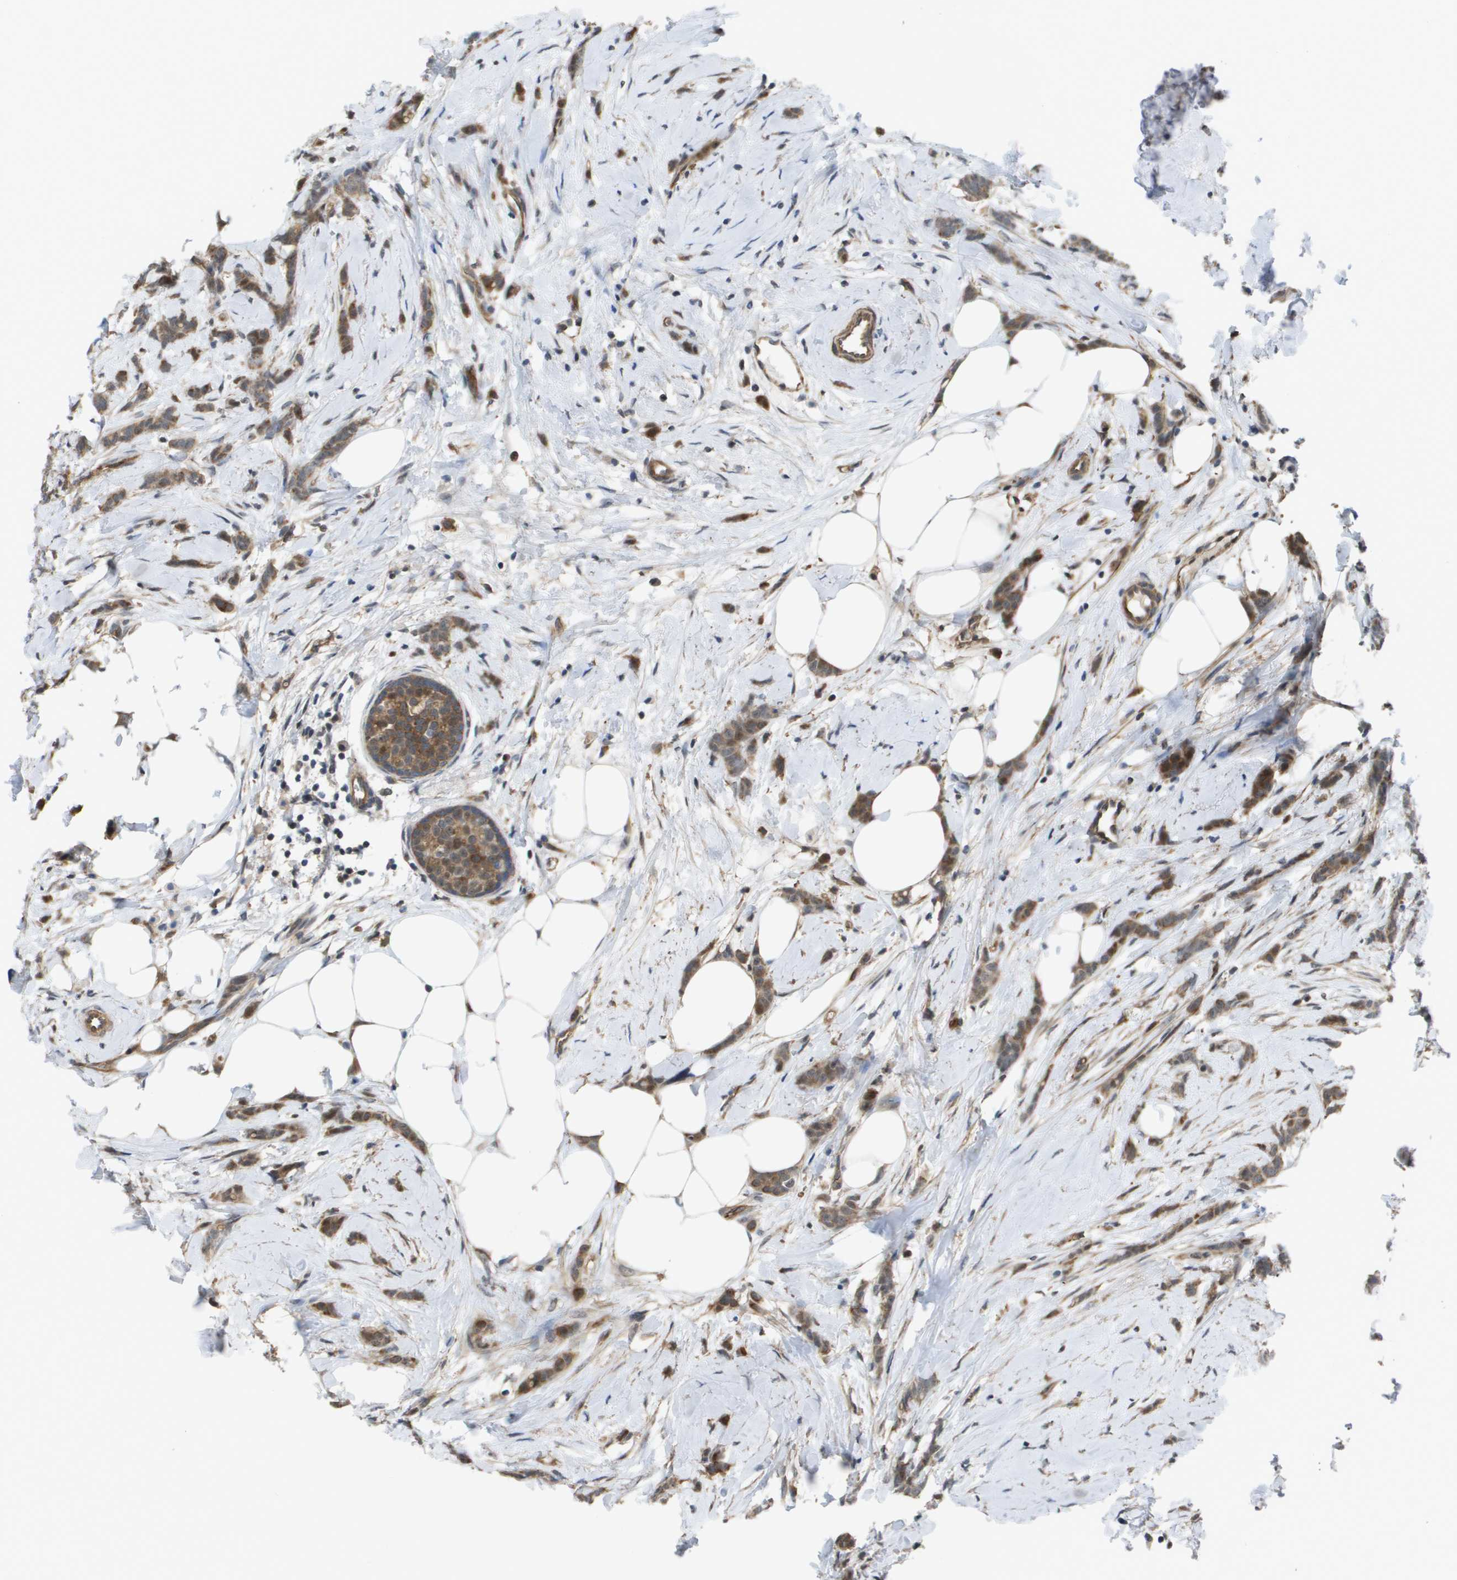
{"staining": {"intensity": "moderate", "quantity": ">75%", "location": "cytoplasmic/membranous"}, "tissue": "breast cancer", "cell_type": "Tumor cells", "image_type": "cancer", "snomed": [{"axis": "morphology", "description": "Lobular carcinoma, in situ"}, {"axis": "morphology", "description": "Lobular carcinoma"}, {"axis": "topography", "description": "Breast"}], "caption": "There is medium levels of moderate cytoplasmic/membranous expression in tumor cells of lobular carcinoma (breast), as demonstrated by immunohistochemical staining (brown color).", "gene": "RNF112", "patient": {"sex": "female", "age": 41}}